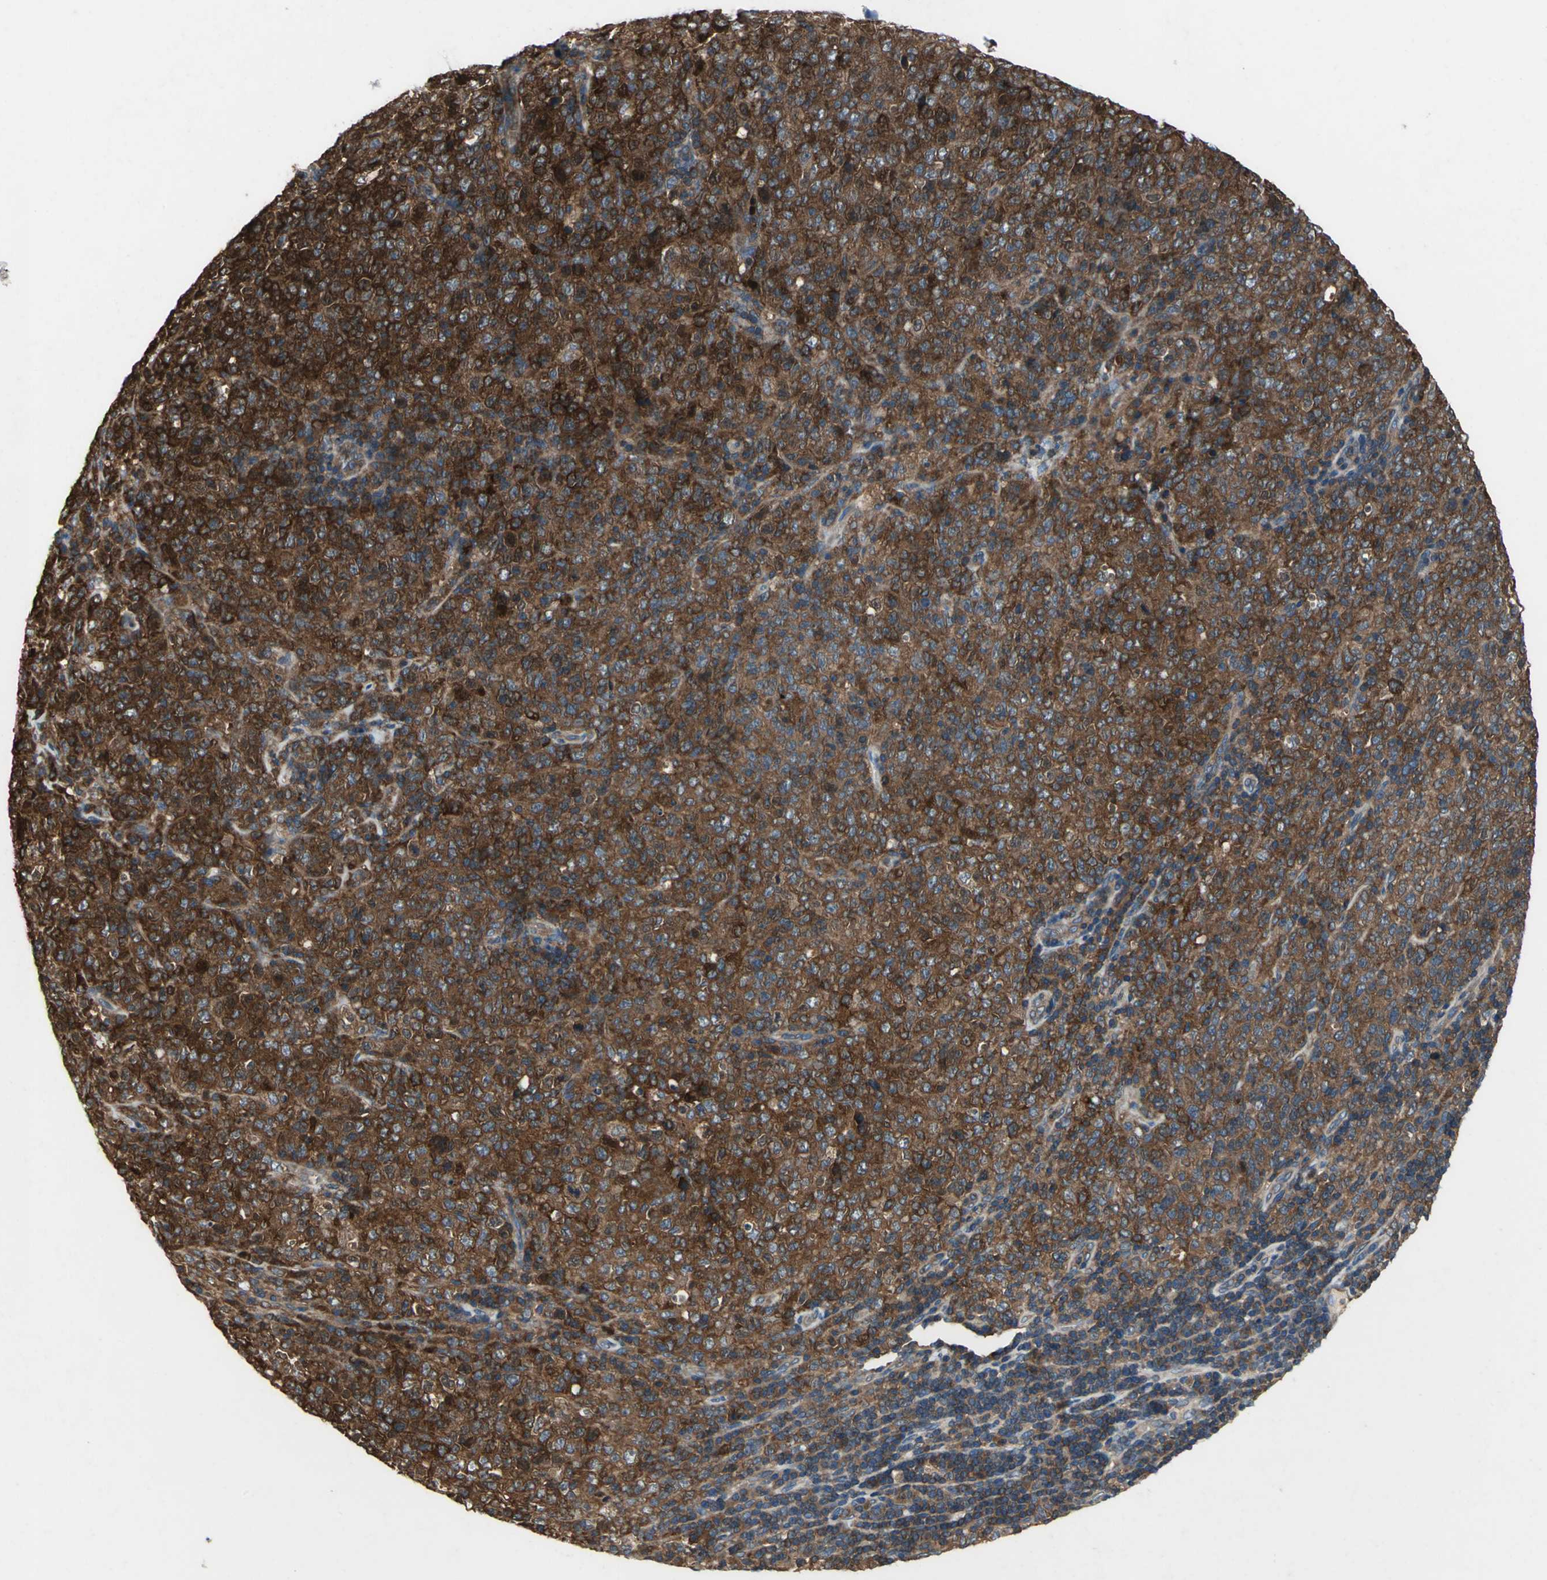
{"staining": {"intensity": "strong", "quantity": ">75%", "location": "cytoplasmic/membranous"}, "tissue": "lymphoma", "cell_type": "Tumor cells", "image_type": "cancer", "snomed": [{"axis": "morphology", "description": "Malignant lymphoma, non-Hodgkin's type, High grade"}, {"axis": "topography", "description": "Tonsil"}], "caption": "Strong cytoplasmic/membranous protein positivity is present in approximately >75% of tumor cells in high-grade malignant lymphoma, non-Hodgkin's type.", "gene": "CAPN1", "patient": {"sex": "female", "age": 36}}